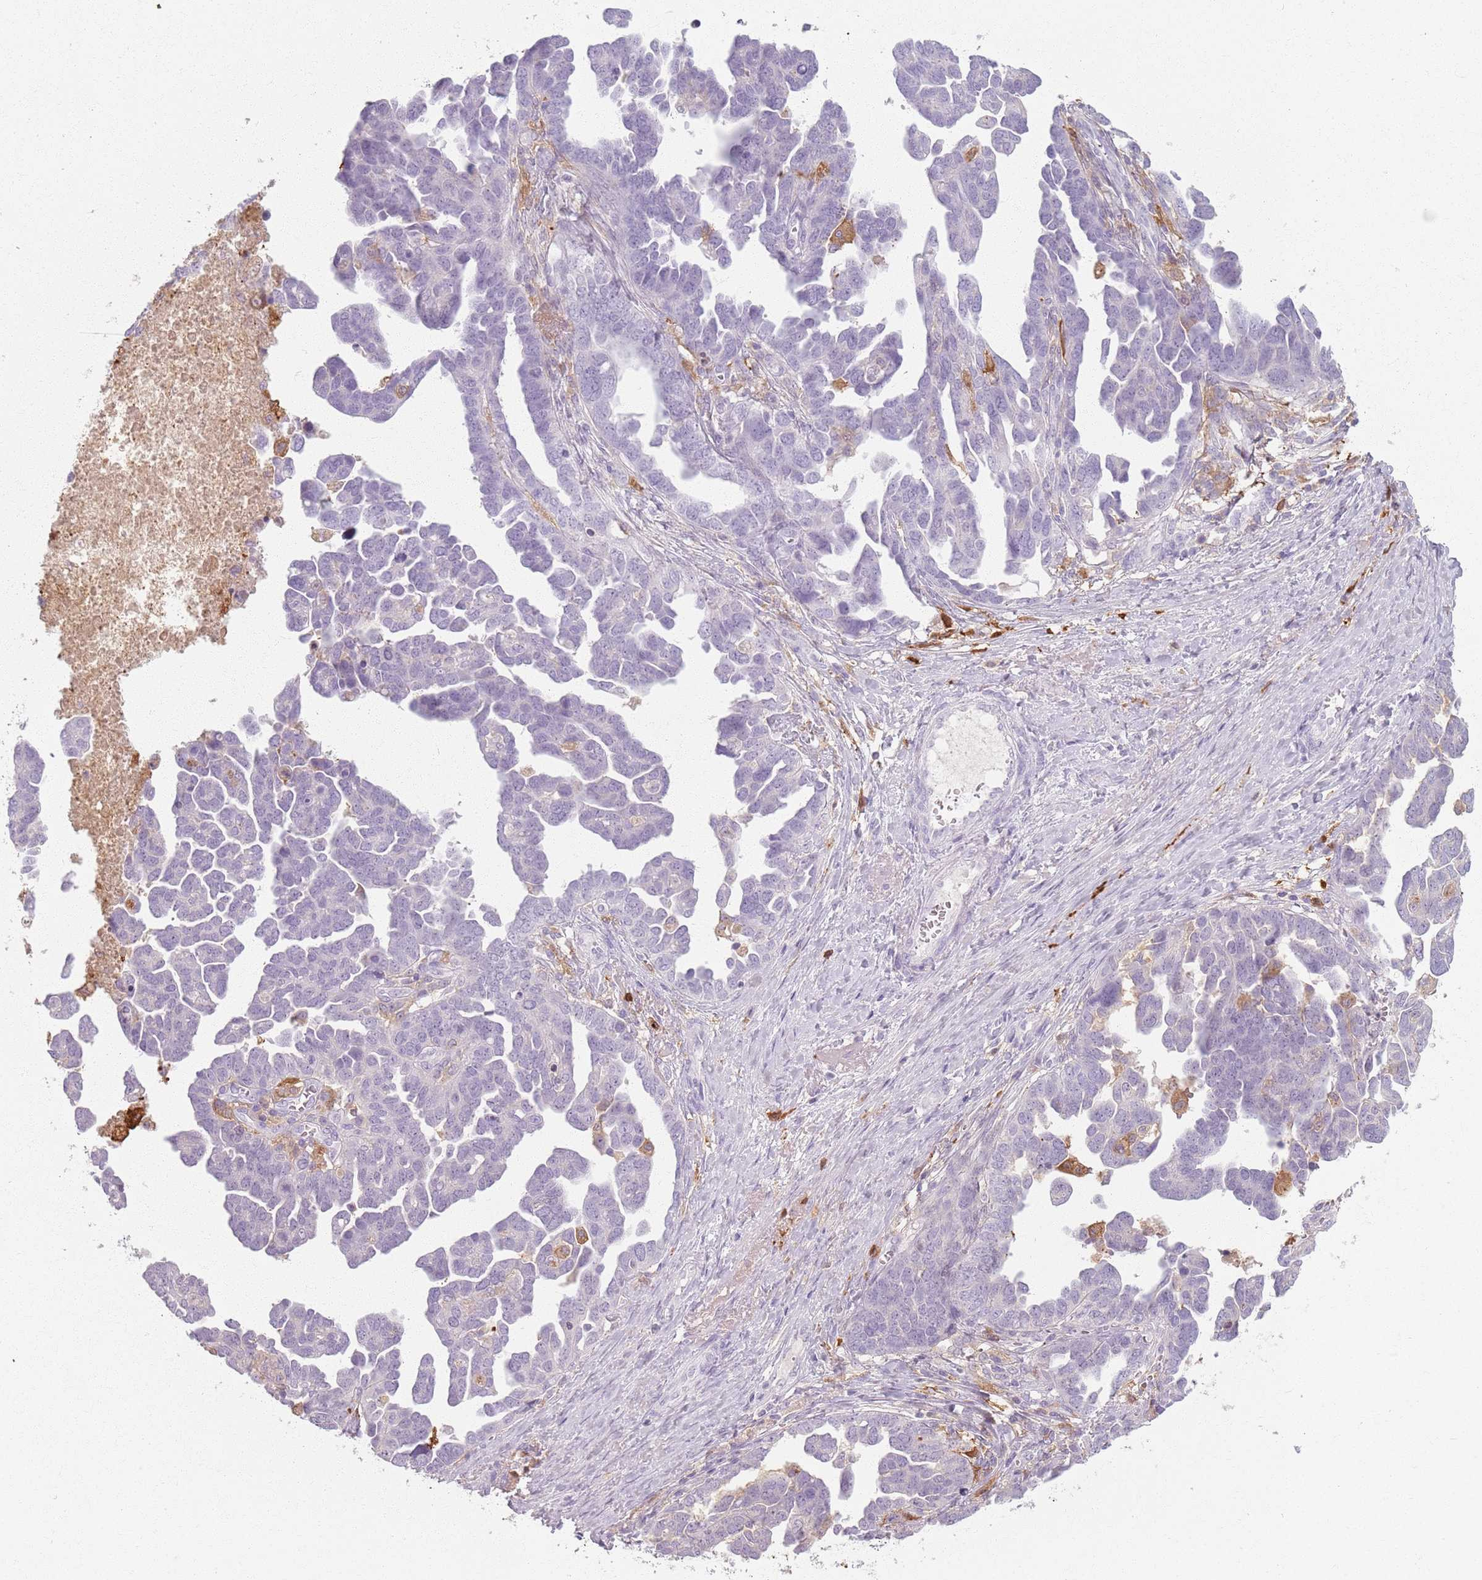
{"staining": {"intensity": "negative", "quantity": "none", "location": "none"}, "tissue": "ovarian cancer", "cell_type": "Tumor cells", "image_type": "cancer", "snomed": [{"axis": "morphology", "description": "Cystadenocarcinoma, serous, NOS"}, {"axis": "topography", "description": "Ovary"}], "caption": "Serous cystadenocarcinoma (ovarian) was stained to show a protein in brown. There is no significant expression in tumor cells. (Stains: DAB IHC with hematoxylin counter stain, Microscopy: brightfield microscopy at high magnification).", "gene": "GDPGP1", "patient": {"sex": "female", "age": 54}}